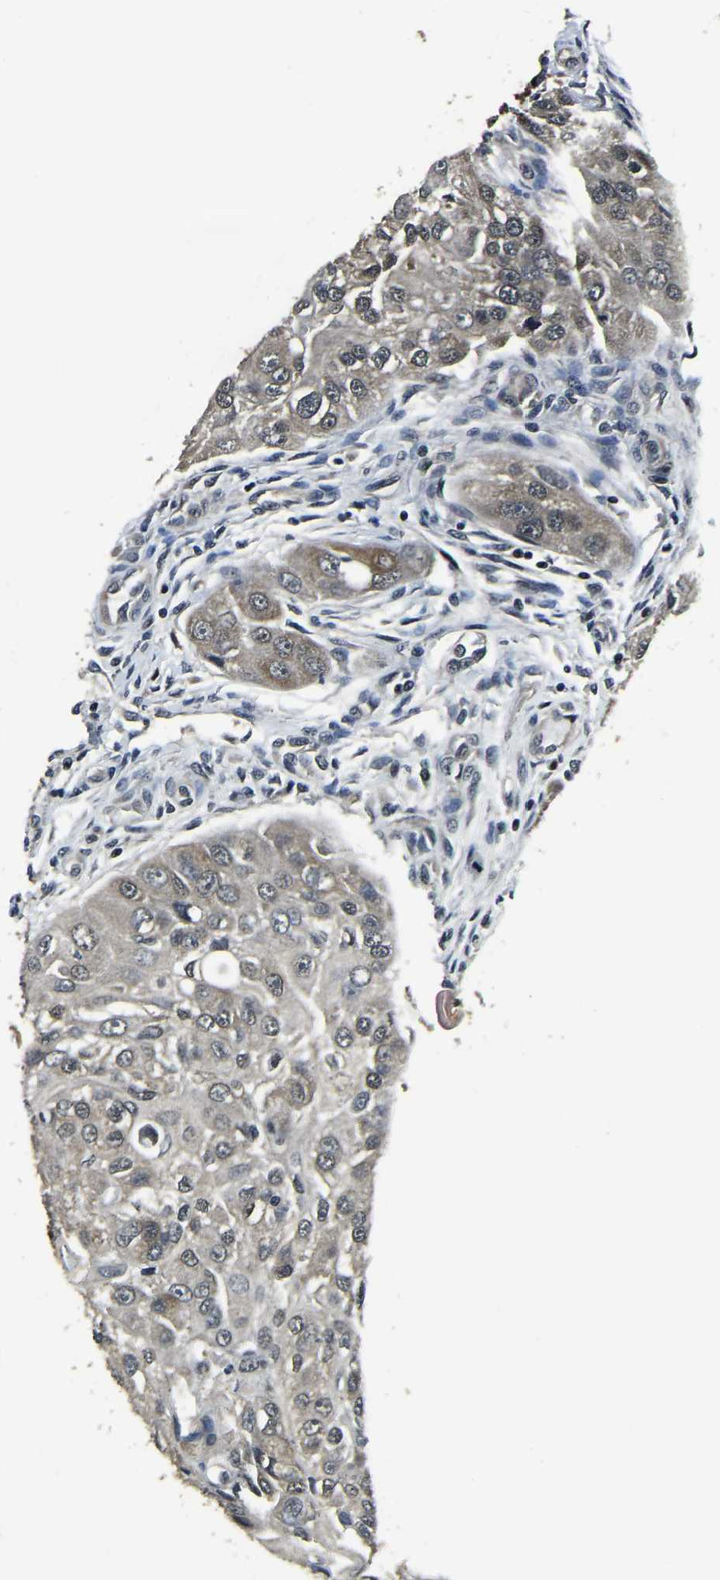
{"staining": {"intensity": "weak", "quantity": ">75%", "location": "cytoplasmic/membranous"}, "tissue": "head and neck cancer", "cell_type": "Tumor cells", "image_type": "cancer", "snomed": [{"axis": "morphology", "description": "Normal tissue, NOS"}, {"axis": "morphology", "description": "Squamous cell carcinoma, NOS"}, {"axis": "topography", "description": "Skeletal muscle"}, {"axis": "topography", "description": "Head-Neck"}], "caption": "DAB immunohistochemical staining of human squamous cell carcinoma (head and neck) exhibits weak cytoplasmic/membranous protein positivity in about >75% of tumor cells.", "gene": "ANKIB1", "patient": {"sex": "male", "age": 51}}